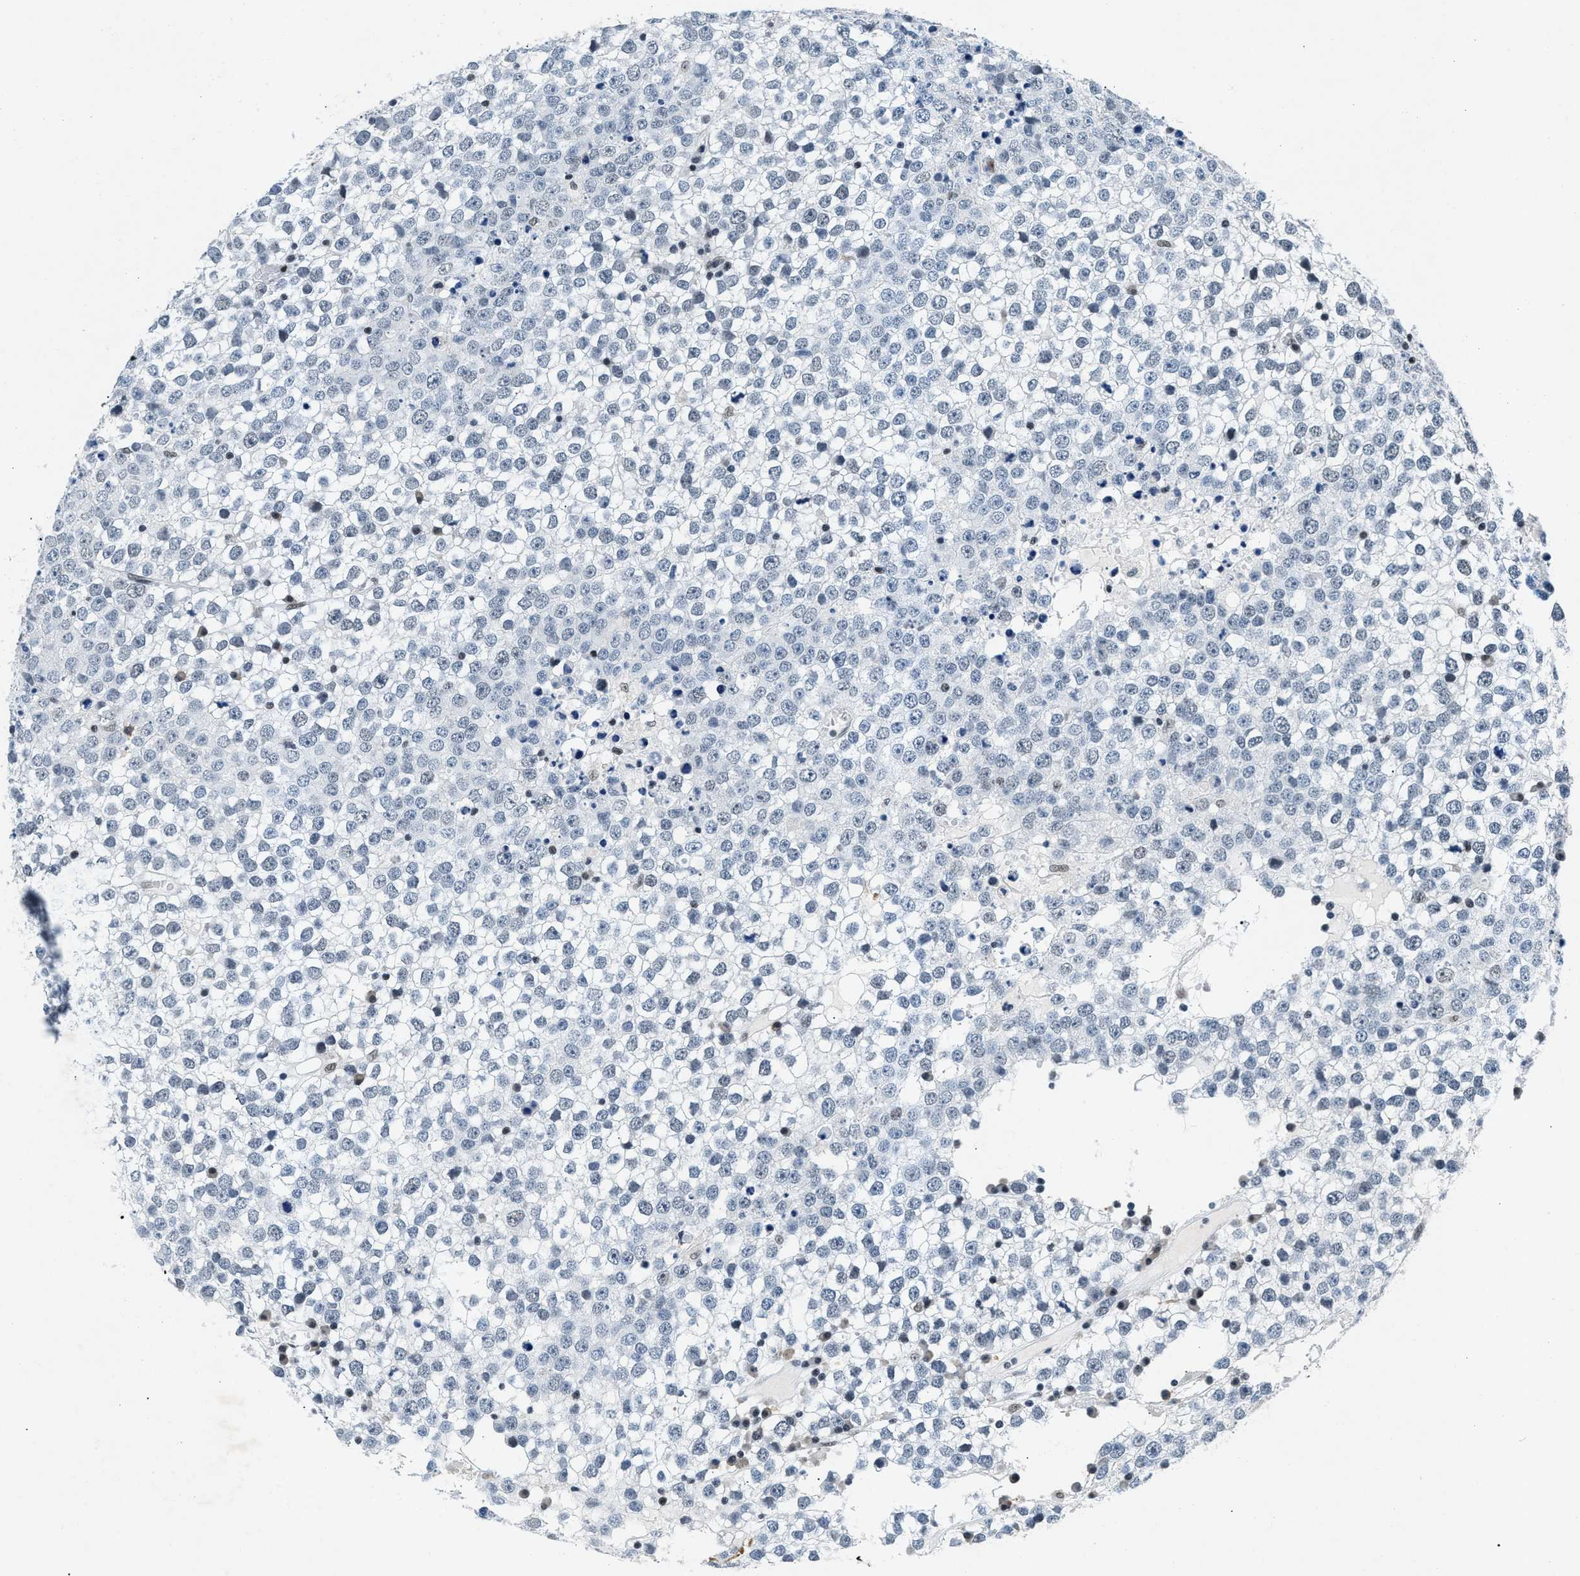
{"staining": {"intensity": "negative", "quantity": "none", "location": "none"}, "tissue": "testis cancer", "cell_type": "Tumor cells", "image_type": "cancer", "snomed": [{"axis": "morphology", "description": "Seminoma, NOS"}, {"axis": "topography", "description": "Testis"}], "caption": "A high-resolution histopathology image shows immunohistochemistry (IHC) staining of seminoma (testis), which shows no significant staining in tumor cells.", "gene": "ATF2", "patient": {"sex": "male", "age": 65}}